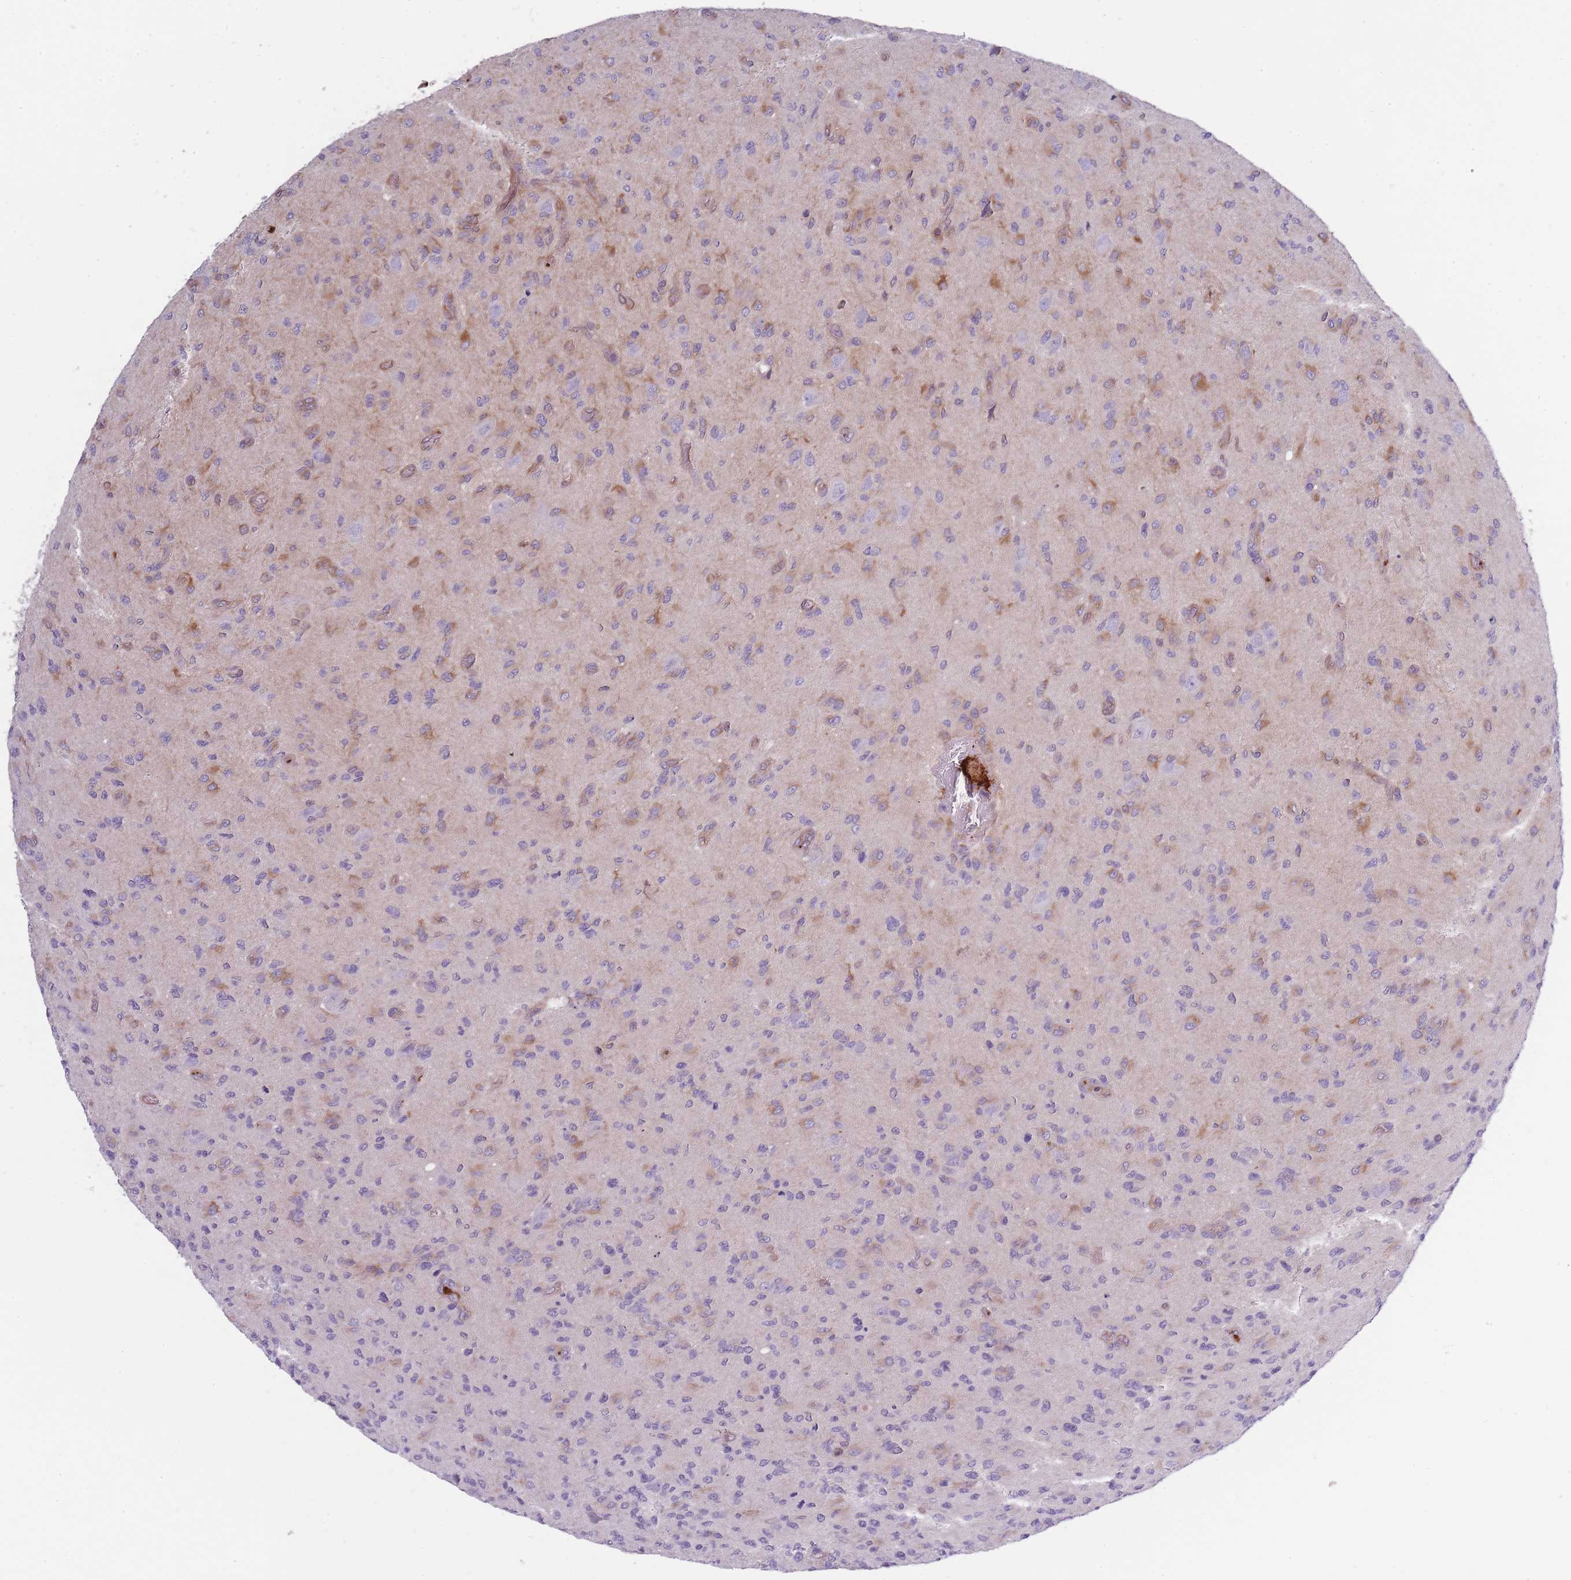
{"staining": {"intensity": "weak", "quantity": "<25%", "location": "cytoplasmic/membranous"}, "tissue": "glioma", "cell_type": "Tumor cells", "image_type": "cancer", "snomed": [{"axis": "morphology", "description": "Glioma, malignant, High grade"}, {"axis": "topography", "description": "Brain"}], "caption": "Tumor cells show no significant expression in glioma. Brightfield microscopy of IHC stained with DAB (brown) and hematoxylin (blue), captured at high magnification.", "gene": "NDST2", "patient": {"sex": "male", "age": 36}}